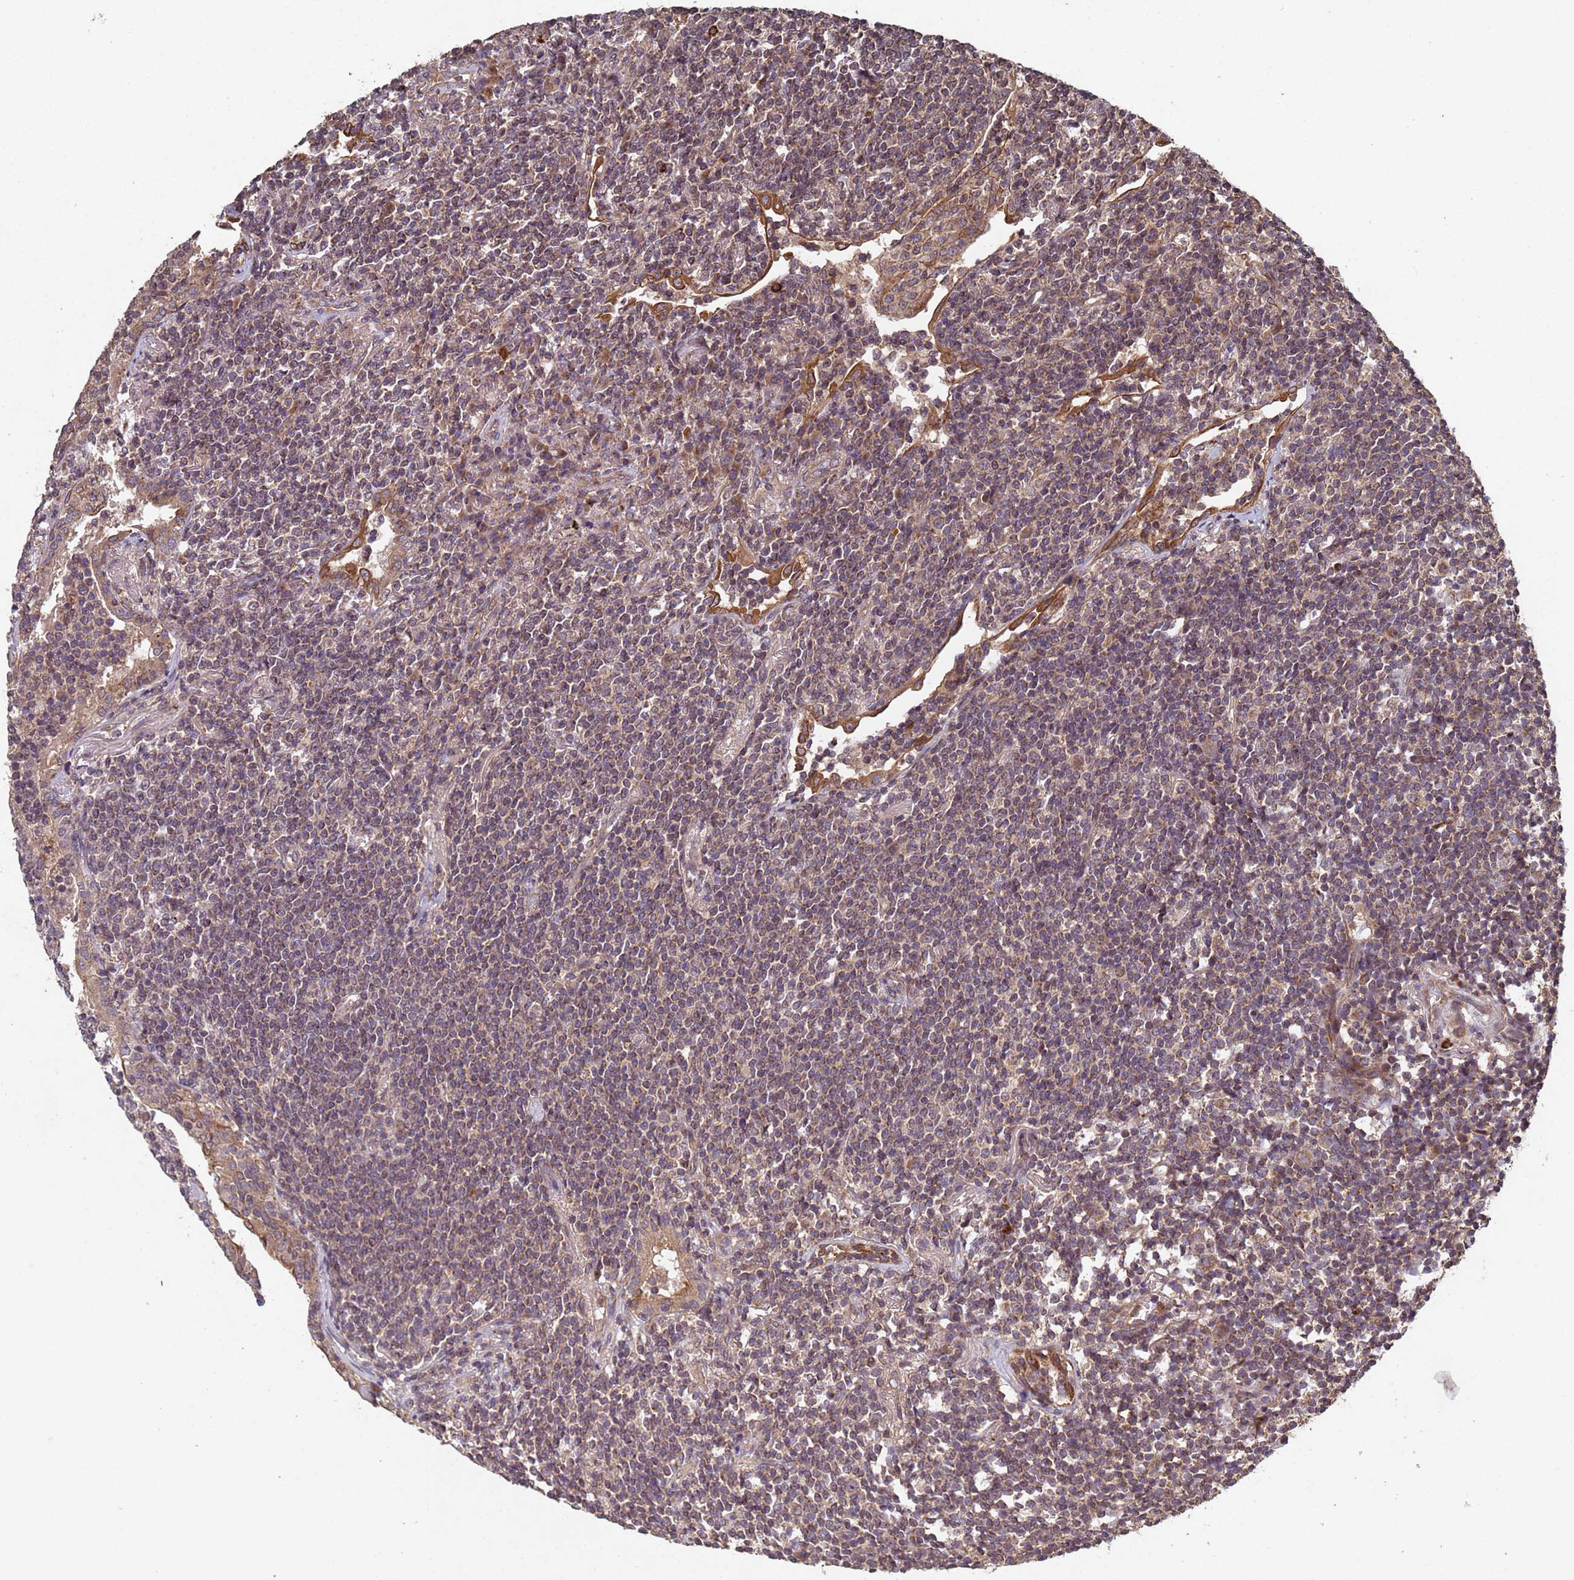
{"staining": {"intensity": "weak", "quantity": ">75%", "location": "cytoplasmic/membranous"}, "tissue": "lymphoma", "cell_type": "Tumor cells", "image_type": "cancer", "snomed": [{"axis": "morphology", "description": "Malignant lymphoma, non-Hodgkin's type, Low grade"}, {"axis": "topography", "description": "Lung"}], "caption": "IHC (DAB (3,3'-diaminobenzidine)) staining of lymphoma reveals weak cytoplasmic/membranous protein staining in about >75% of tumor cells.", "gene": "FASTKD1", "patient": {"sex": "female", "age": 71}}